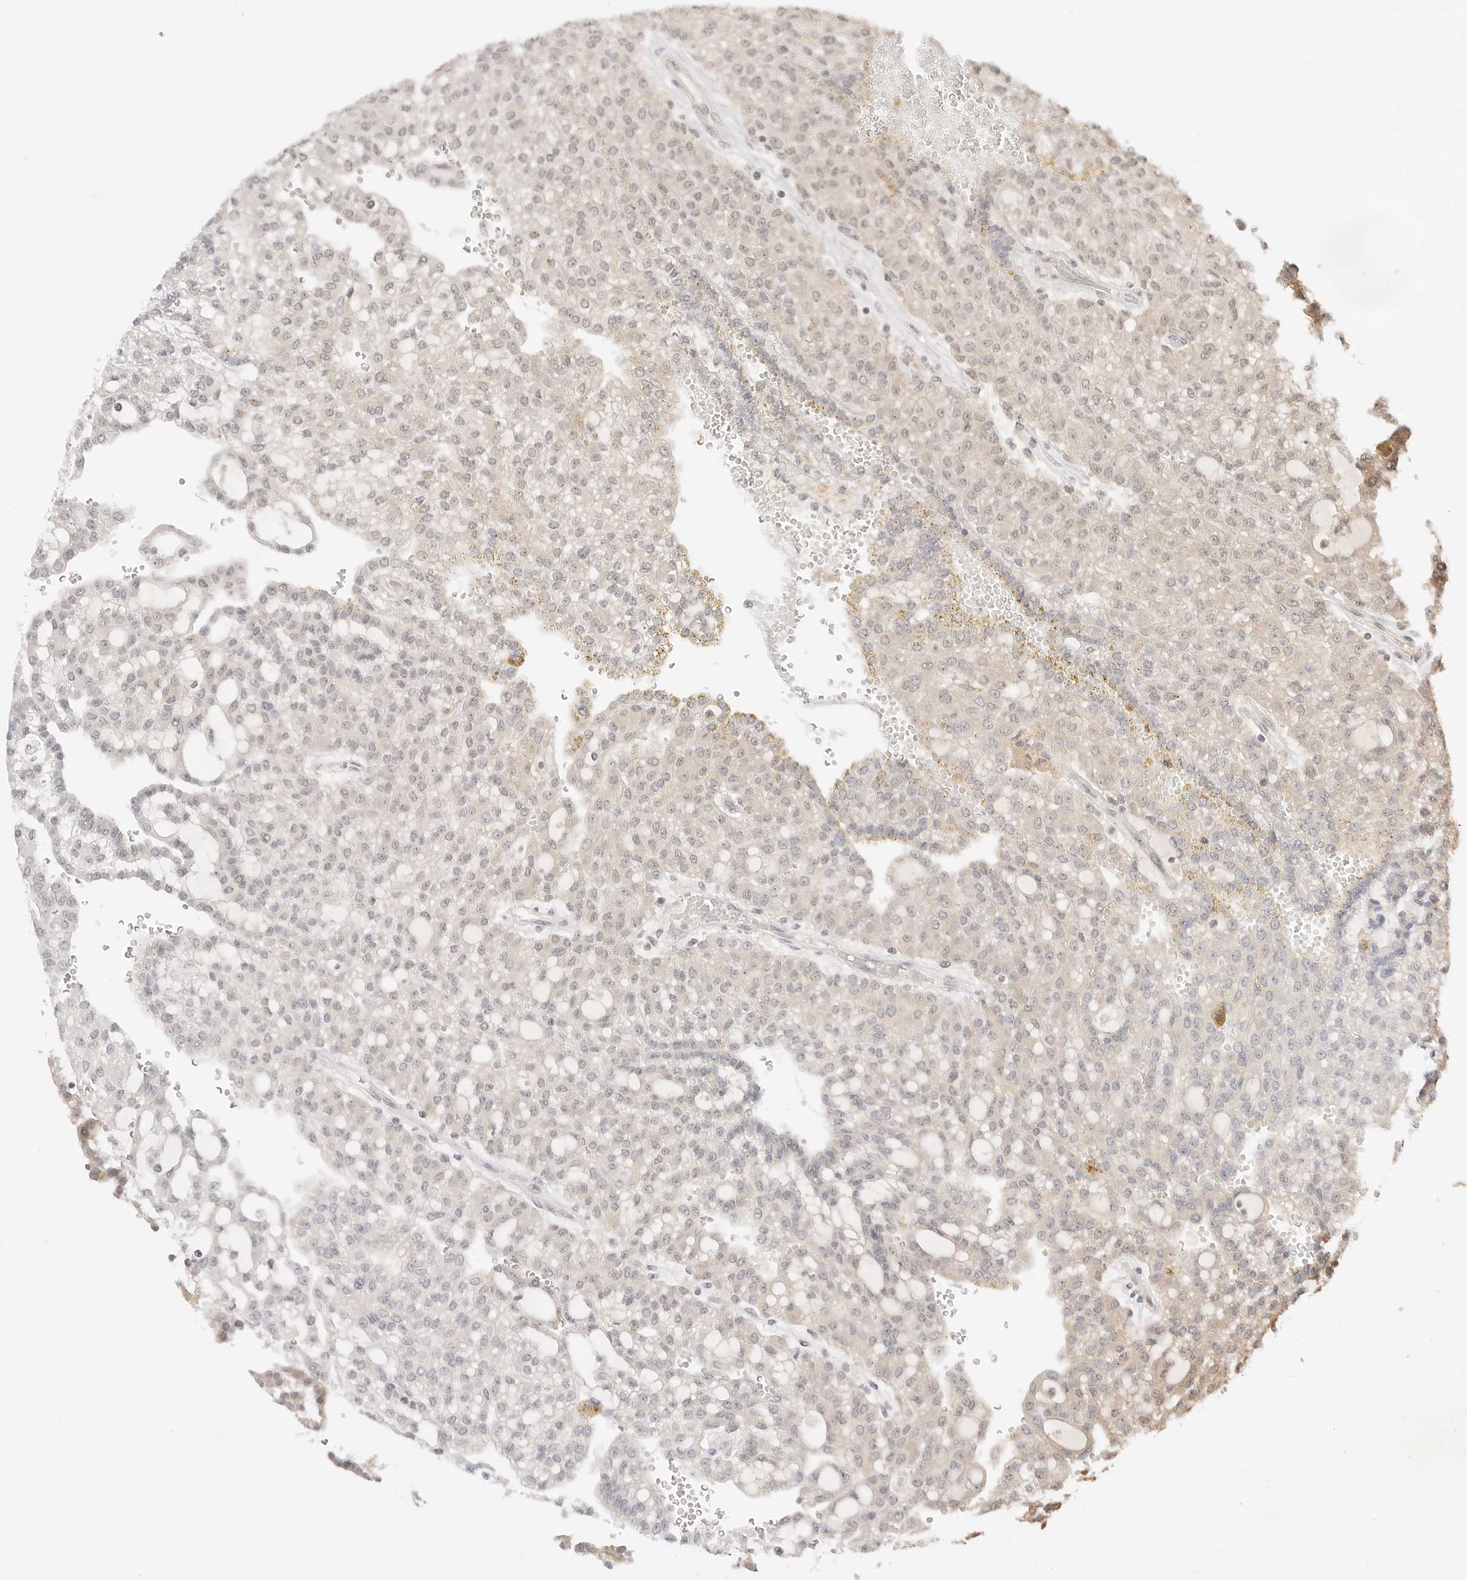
{"staining": {"intensity": "weak", "quantity": "<25%", "location": "nuclear"}, "tissue": "renal cancer", "cell_type": "Tumor cells", "image_type": "cancer", "snomed": [{"axis": "morphology", "description": "Adenocarcinoma, NOS"}, {"axis": "topography", "description": "Kidney"}], "caption": "Renal cancer was stained to show a protein in brown. There is no significant positivity in tumor cells. Brightfield microscopy of immunohistochemistry stained with DAB (3,3'-diaminobenzidine) (brown) and hematoxylin (blue), captured at high magnification.", "gene": "SEPTIN4", "patient": {"sex": "male", "age": 63}}